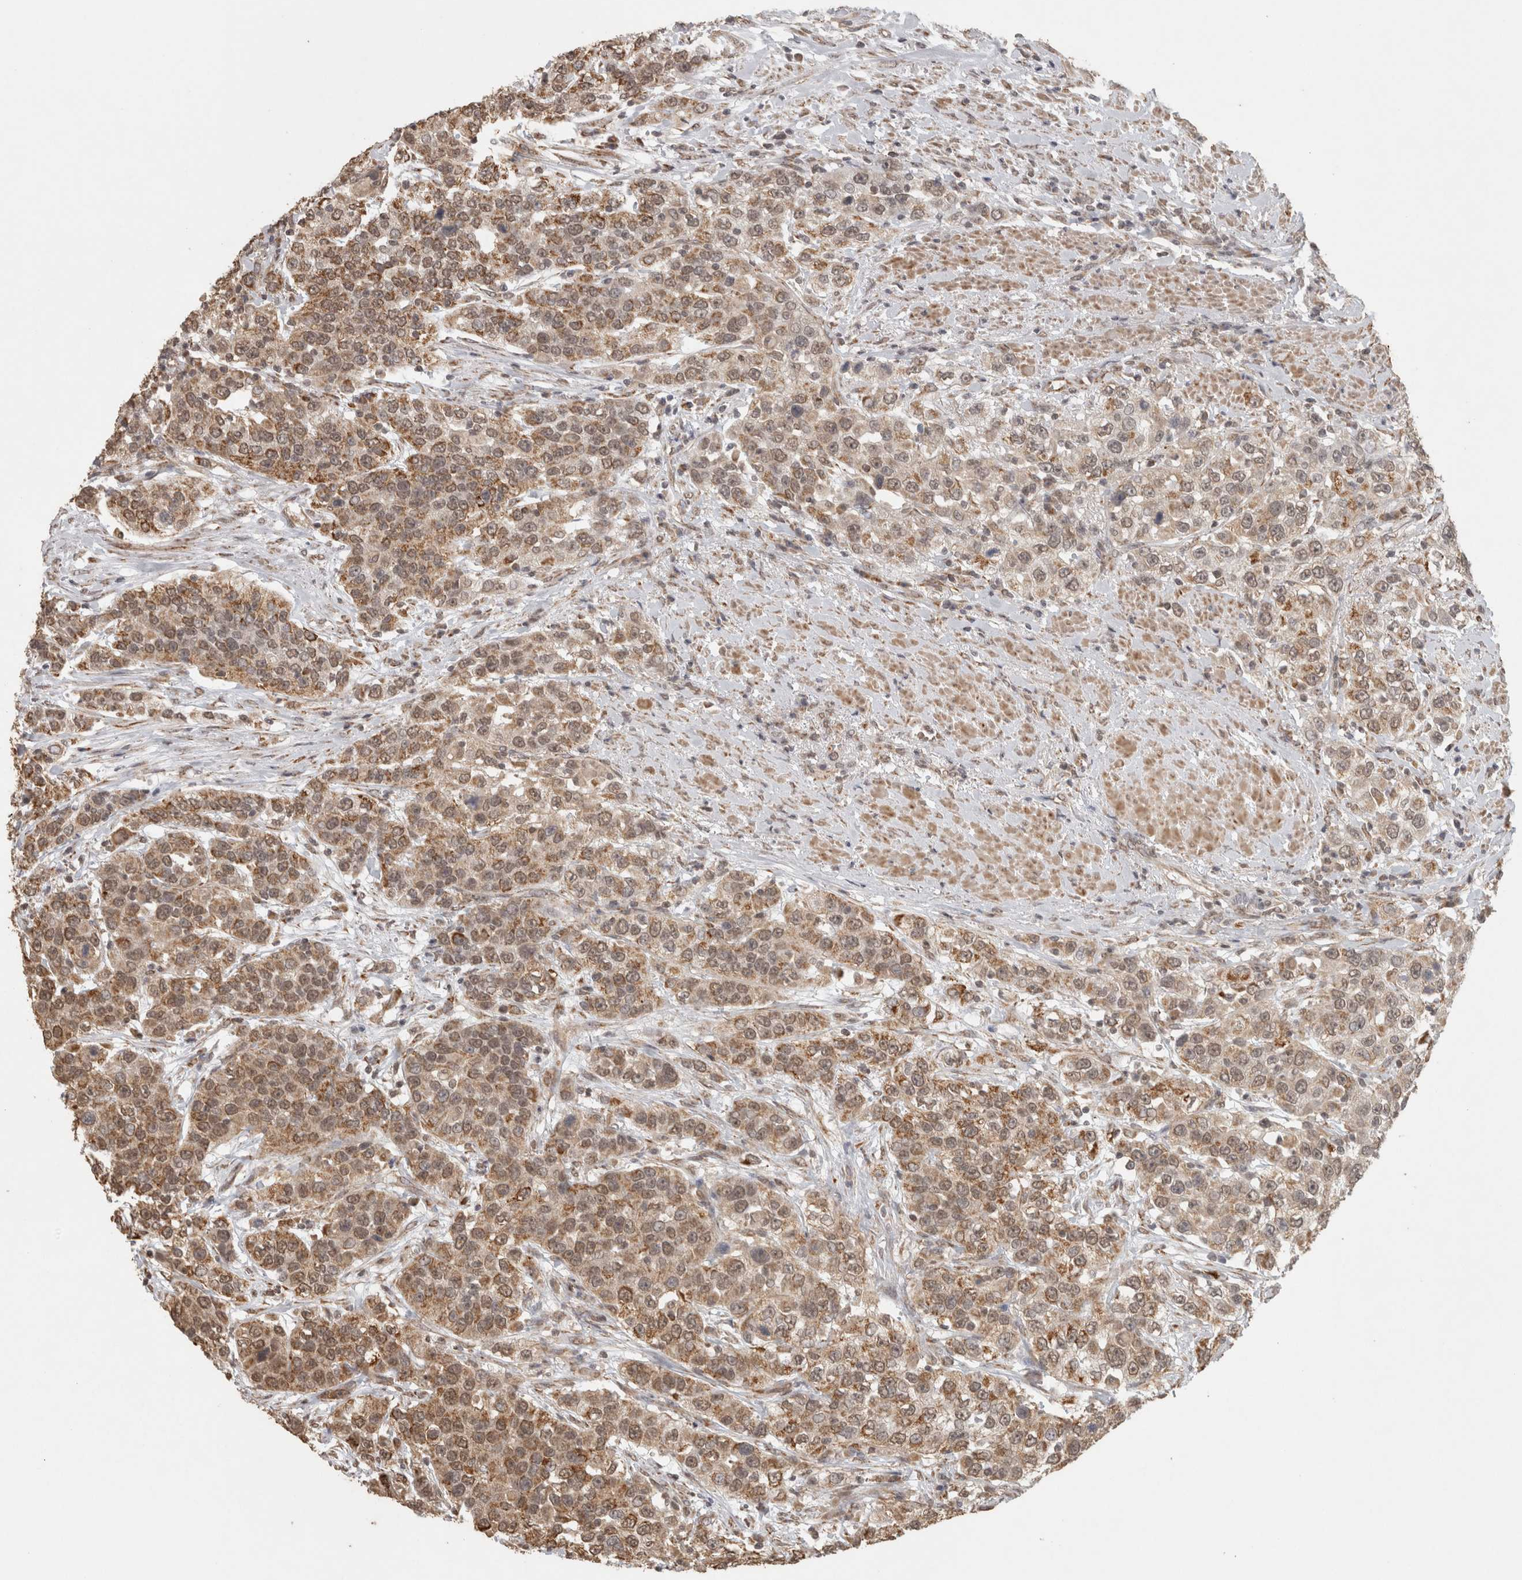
{"staining": {"intensity": "moderate", "quantity": ">75%", "location": "cytoplasmic/membranous,nuclear"}, "tissue": "urothelial cancer", "cell_type": "Tumor cells", "image_type": "cancer", "snomed": [{"axis": "morphology", "description": "Urothelial carcinoma, High grade"}, {"axis": "topography", "description": "Urinary bladder"}], "caption": "High-grade urothelial carcinoma stained with a brown dye demonstrates moderate cytoplasmic/membranous and nuclear positive expression in about >75% of tumor cells.", "gene": "BNIP3L", "patient": {"sex": "female", "age": 80}}